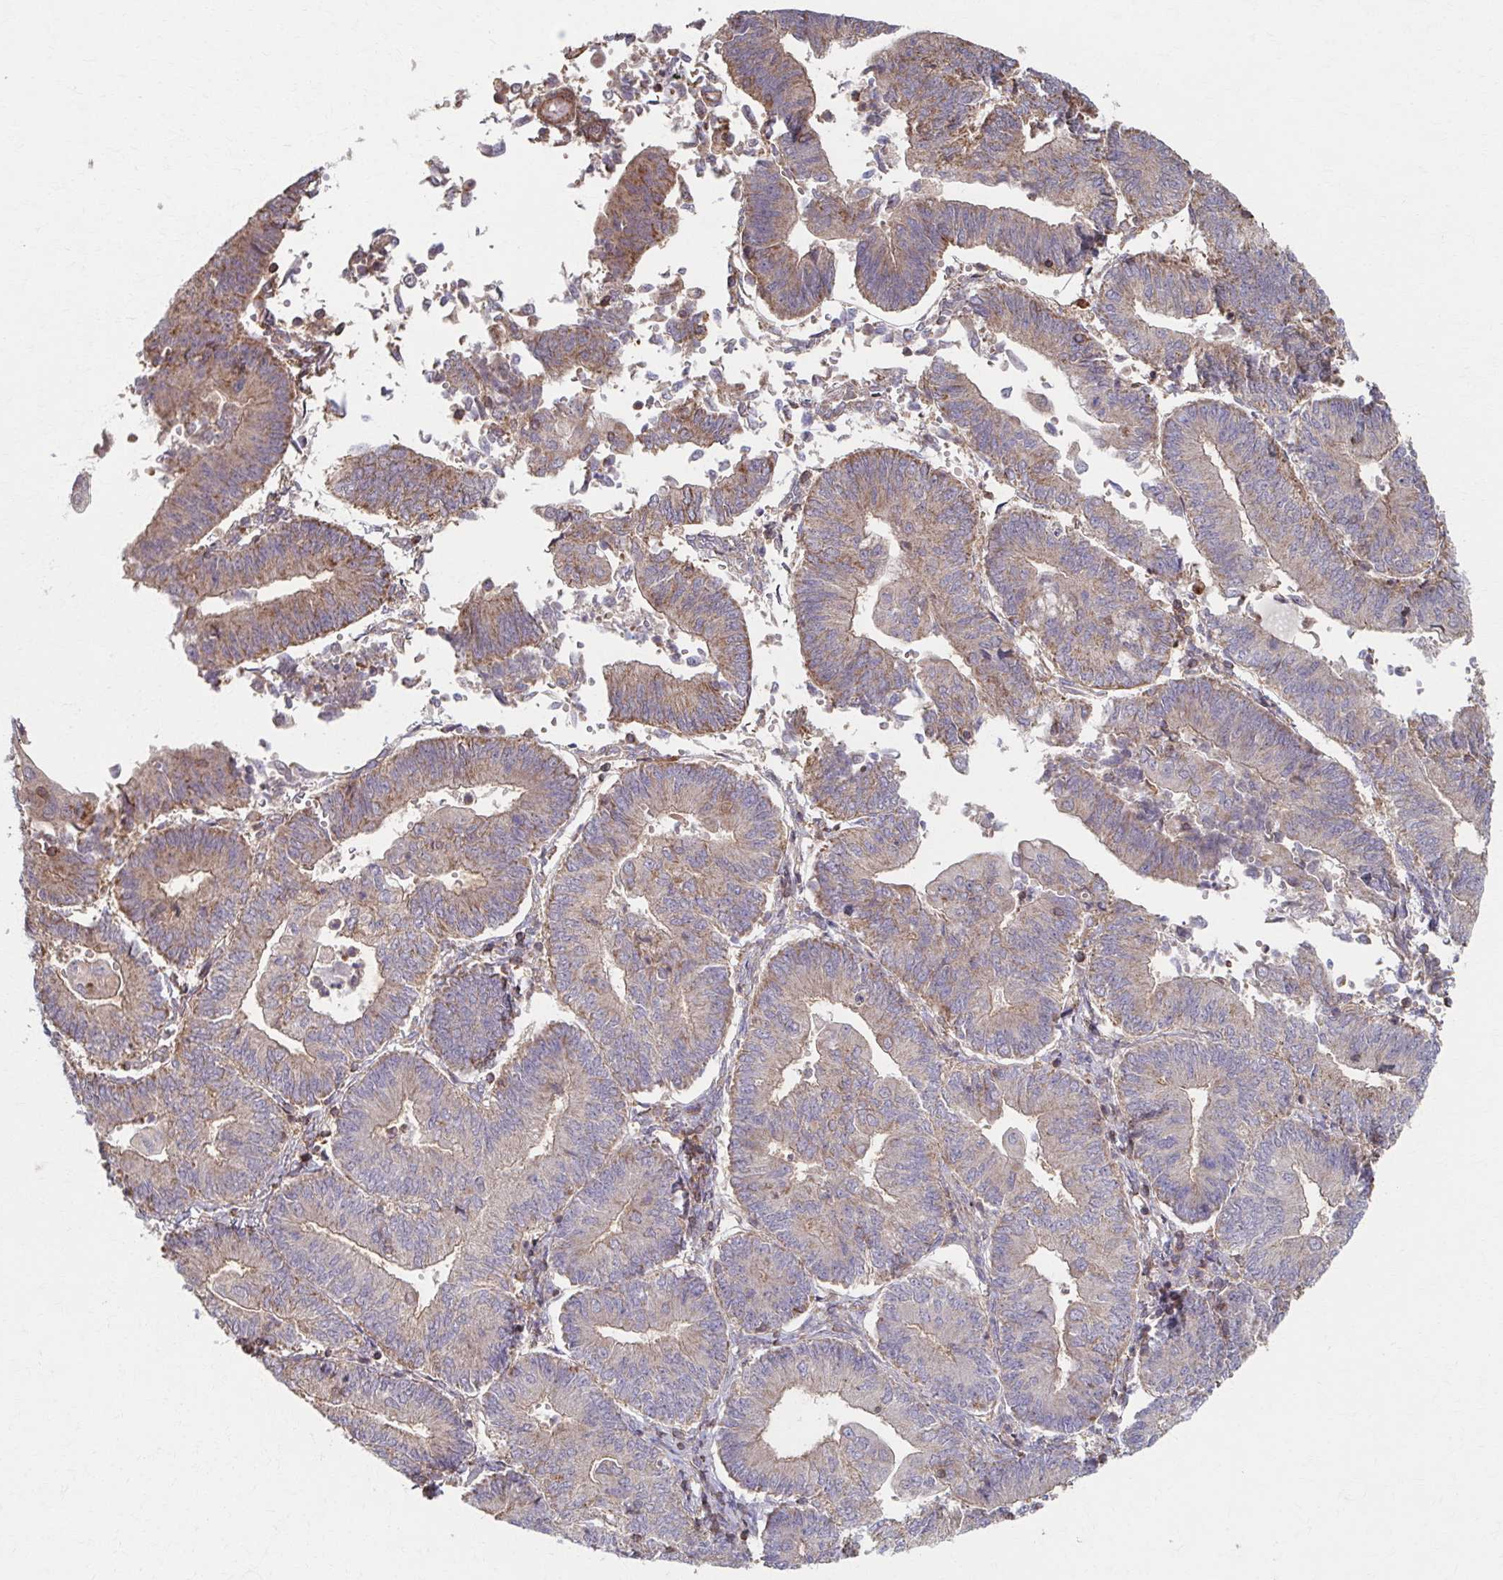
{"staining": {"intensity": "weak", "quantity": "25%-75%", "location": "cytoplasmic/membranous"}, "tissue": "endometrial cancer", "cell_type": "Tumor cells", "image_type": "cancer", "snomed": [{"axis": "morphology", "description": "Adenocarcinoma, NOS"}, {"axis": "topography", "description": "Endometrium"}], "caption": "Tumor cells exhibit low levels of weak cytoplasmic/membranous positivity in approximately 25%-75% of cells in human endometrial cancer.", "gene": "KLHL34", "patient": {"sex": "female", "age": 65}}